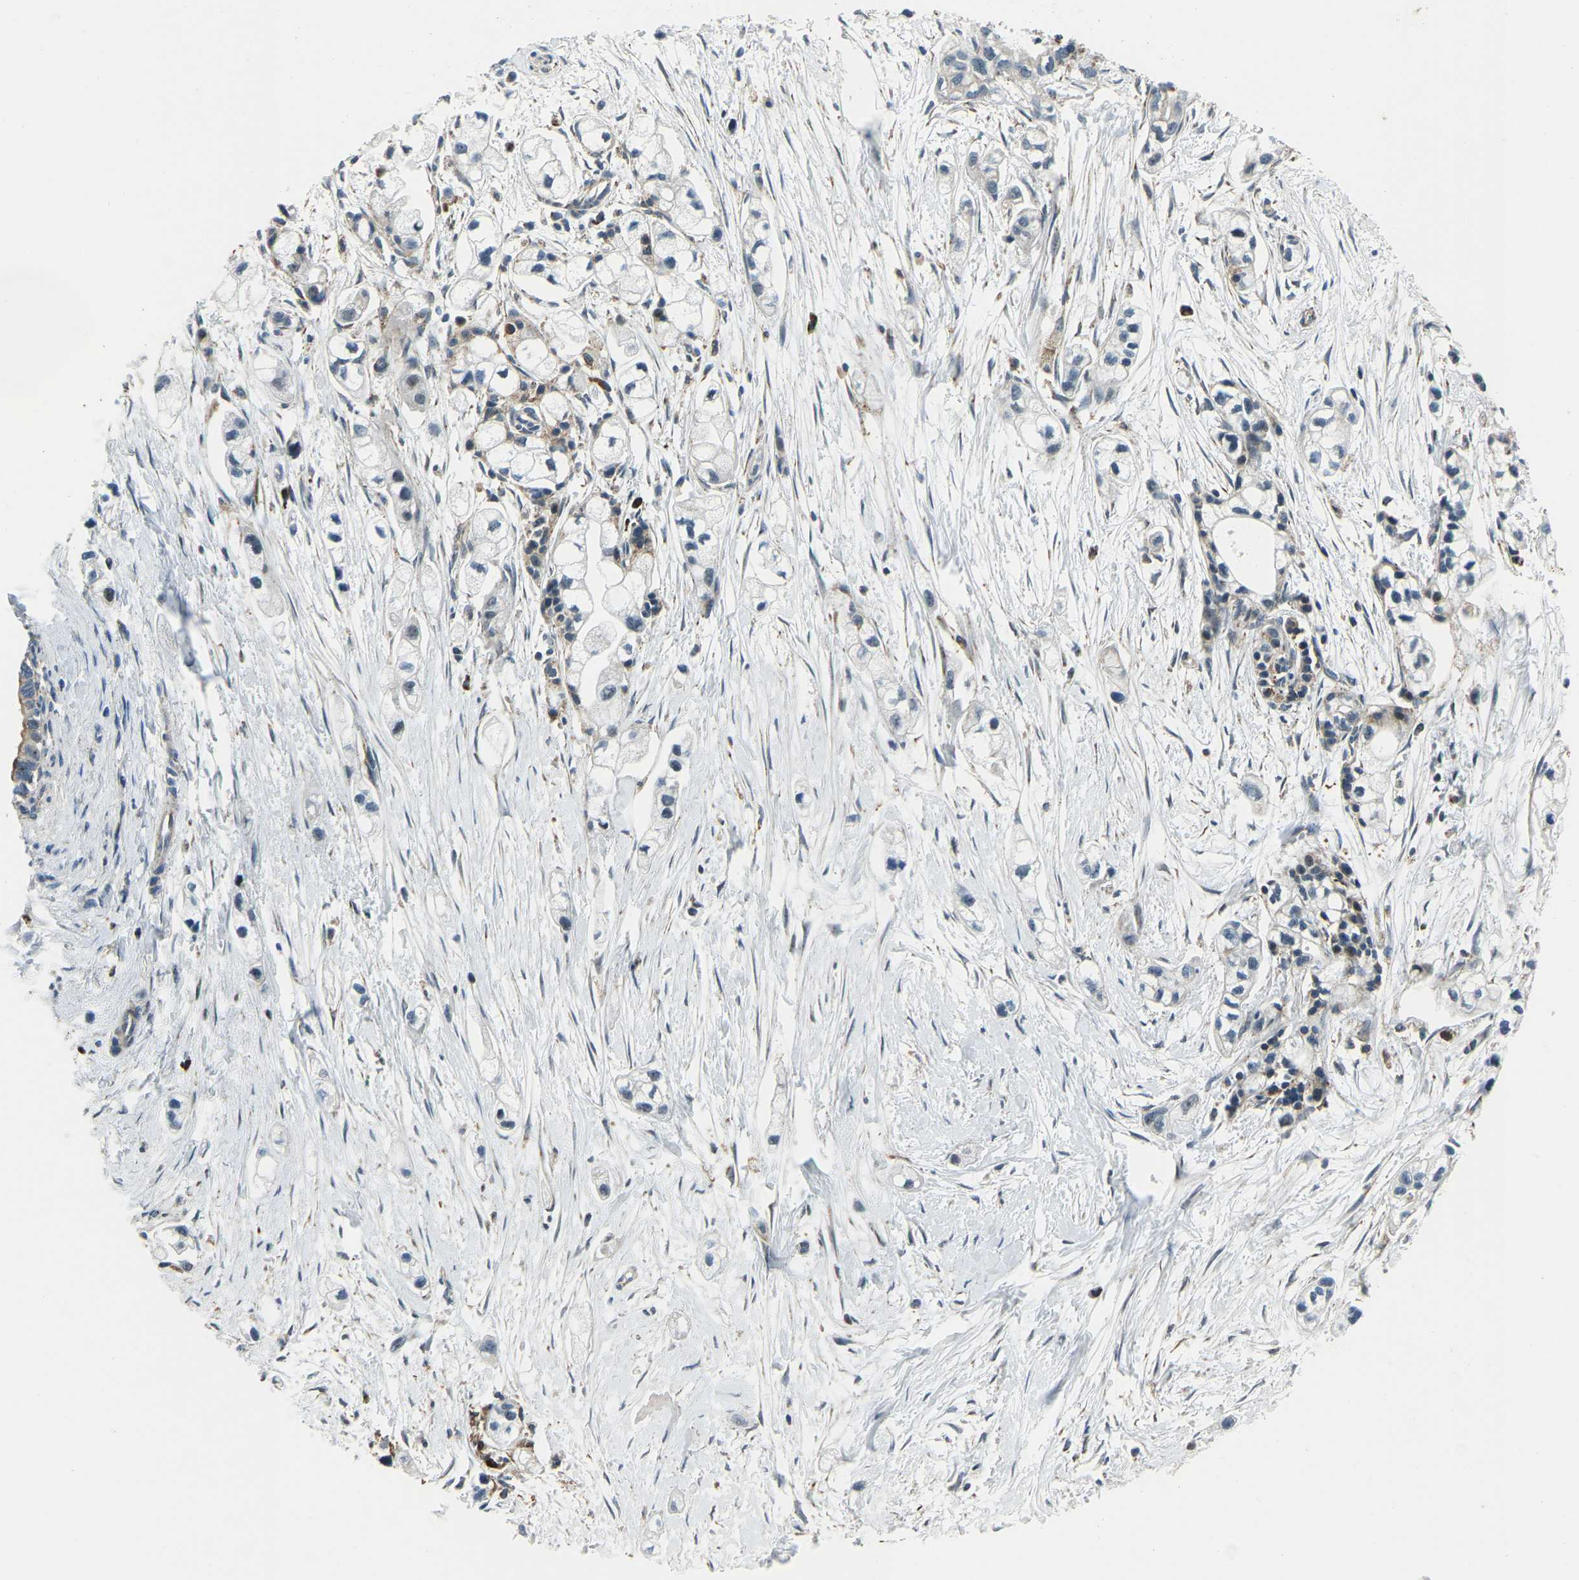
{"staining": {"intensity": "negative", "quantity": "none", "location": "none"}, "tissue": "pancreatic cancer", "cell_type": "Tumor cells", "image_type": "cancer", "snomed": [{"axis": "morphology", "description": "Adenocarcinoma, NOS"}, {"axis": "topography", "description": "Pancreas"}], "caption": "IHC of pancreatic cancer demonstrates no positivity in tumor cells.", "gene": "RBM33", "patient": {"sex": "male", "age": 74}}